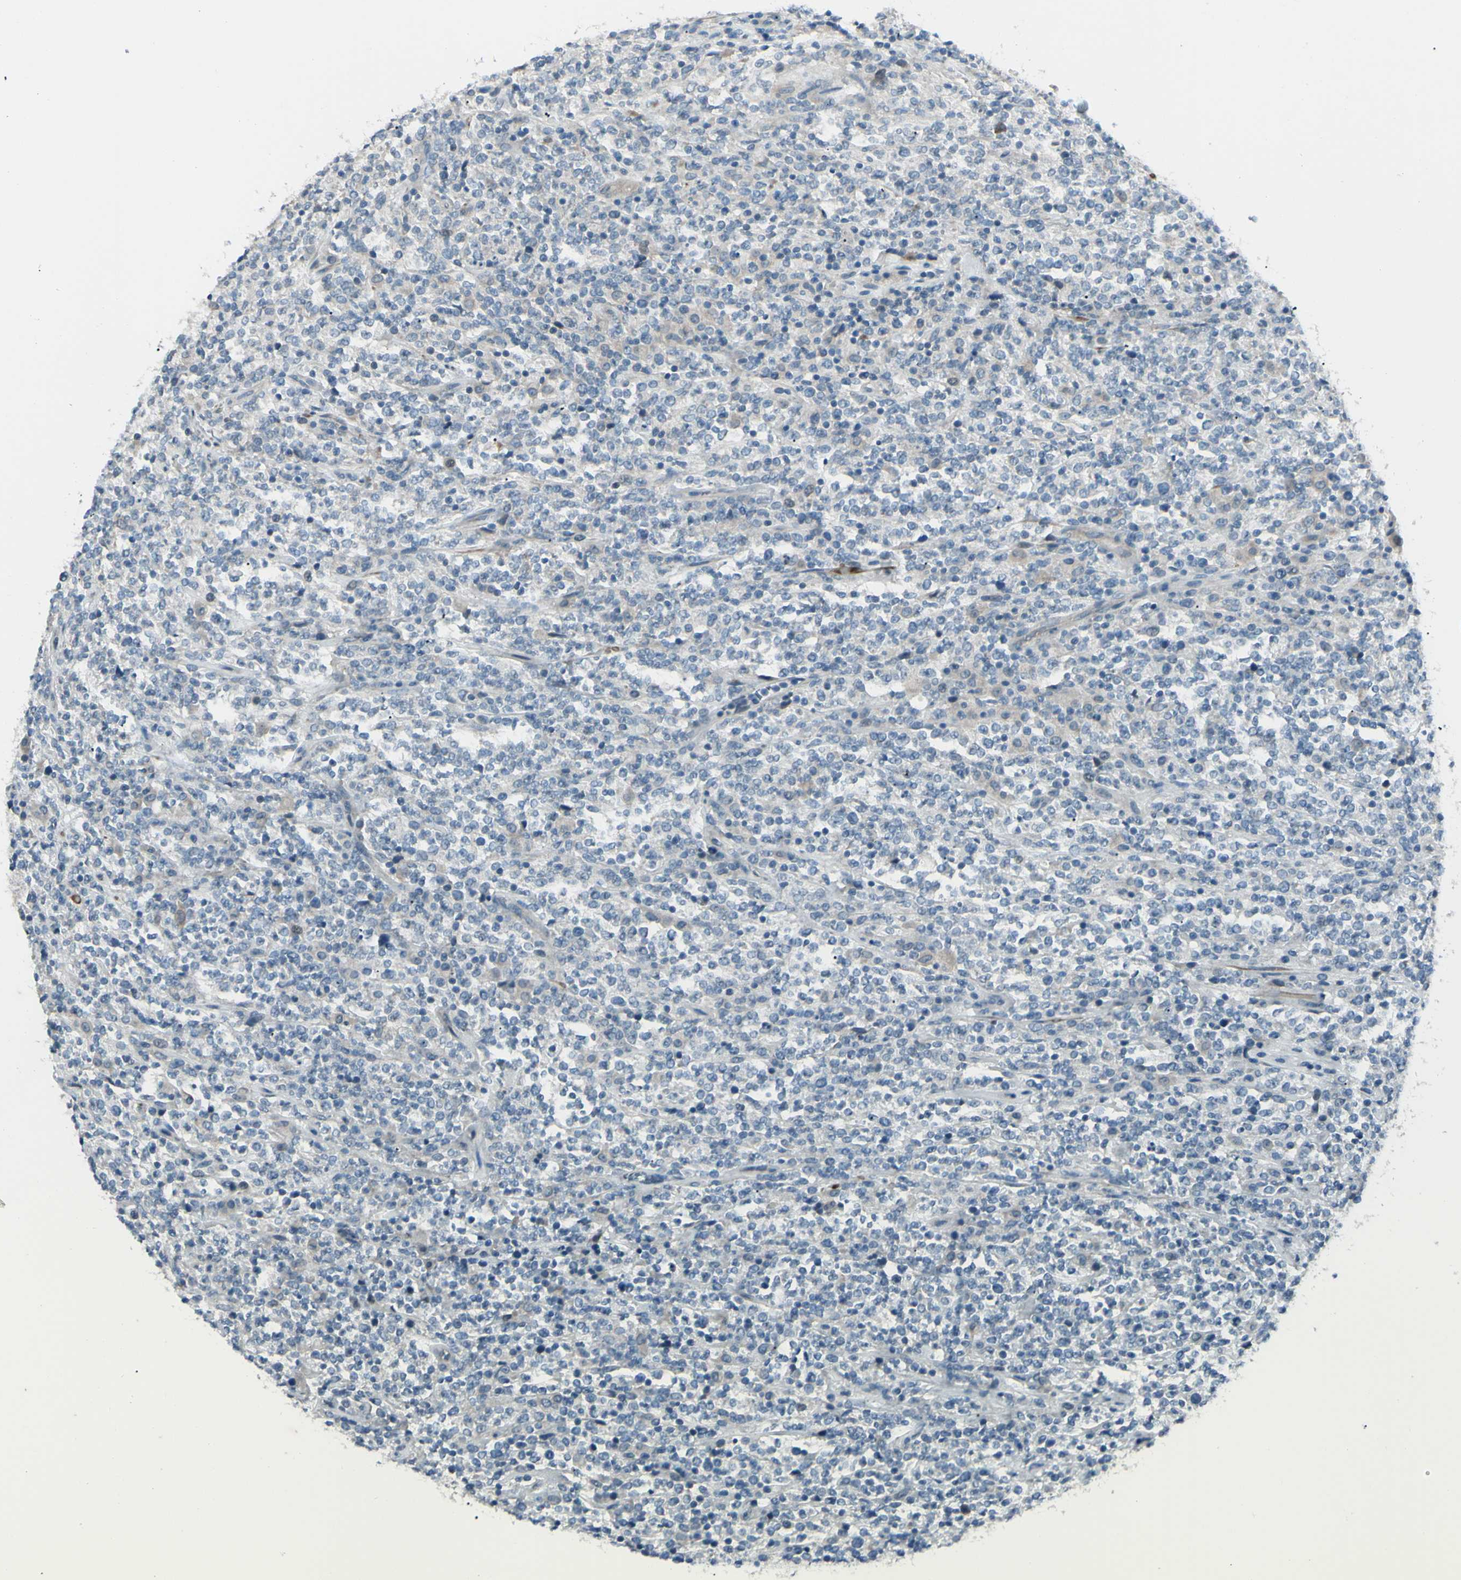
{"staining": {"intensity": "negative", "quantity": "none", "location": "none"}, "tissue": "lymphoma", "cell_type": "Tumor cells", "image_type": "cancer", "snomed": [{"axis": "morphology", "description": "Malignant lymphoma, non-Hodgkin's type, High grade"}, {"axis": "topography", "description": "Soft tissue"}], "caption": "An IHC histopathology image of high-grade malignant lymphoma, non-Hodgkin's type is shown. There is no staining in tumor cells of high-grade malignant lymphoma, non-Hodgkin's type.", "gene": "LRRK1", "patient": {"sex": "male", "age": 18}}